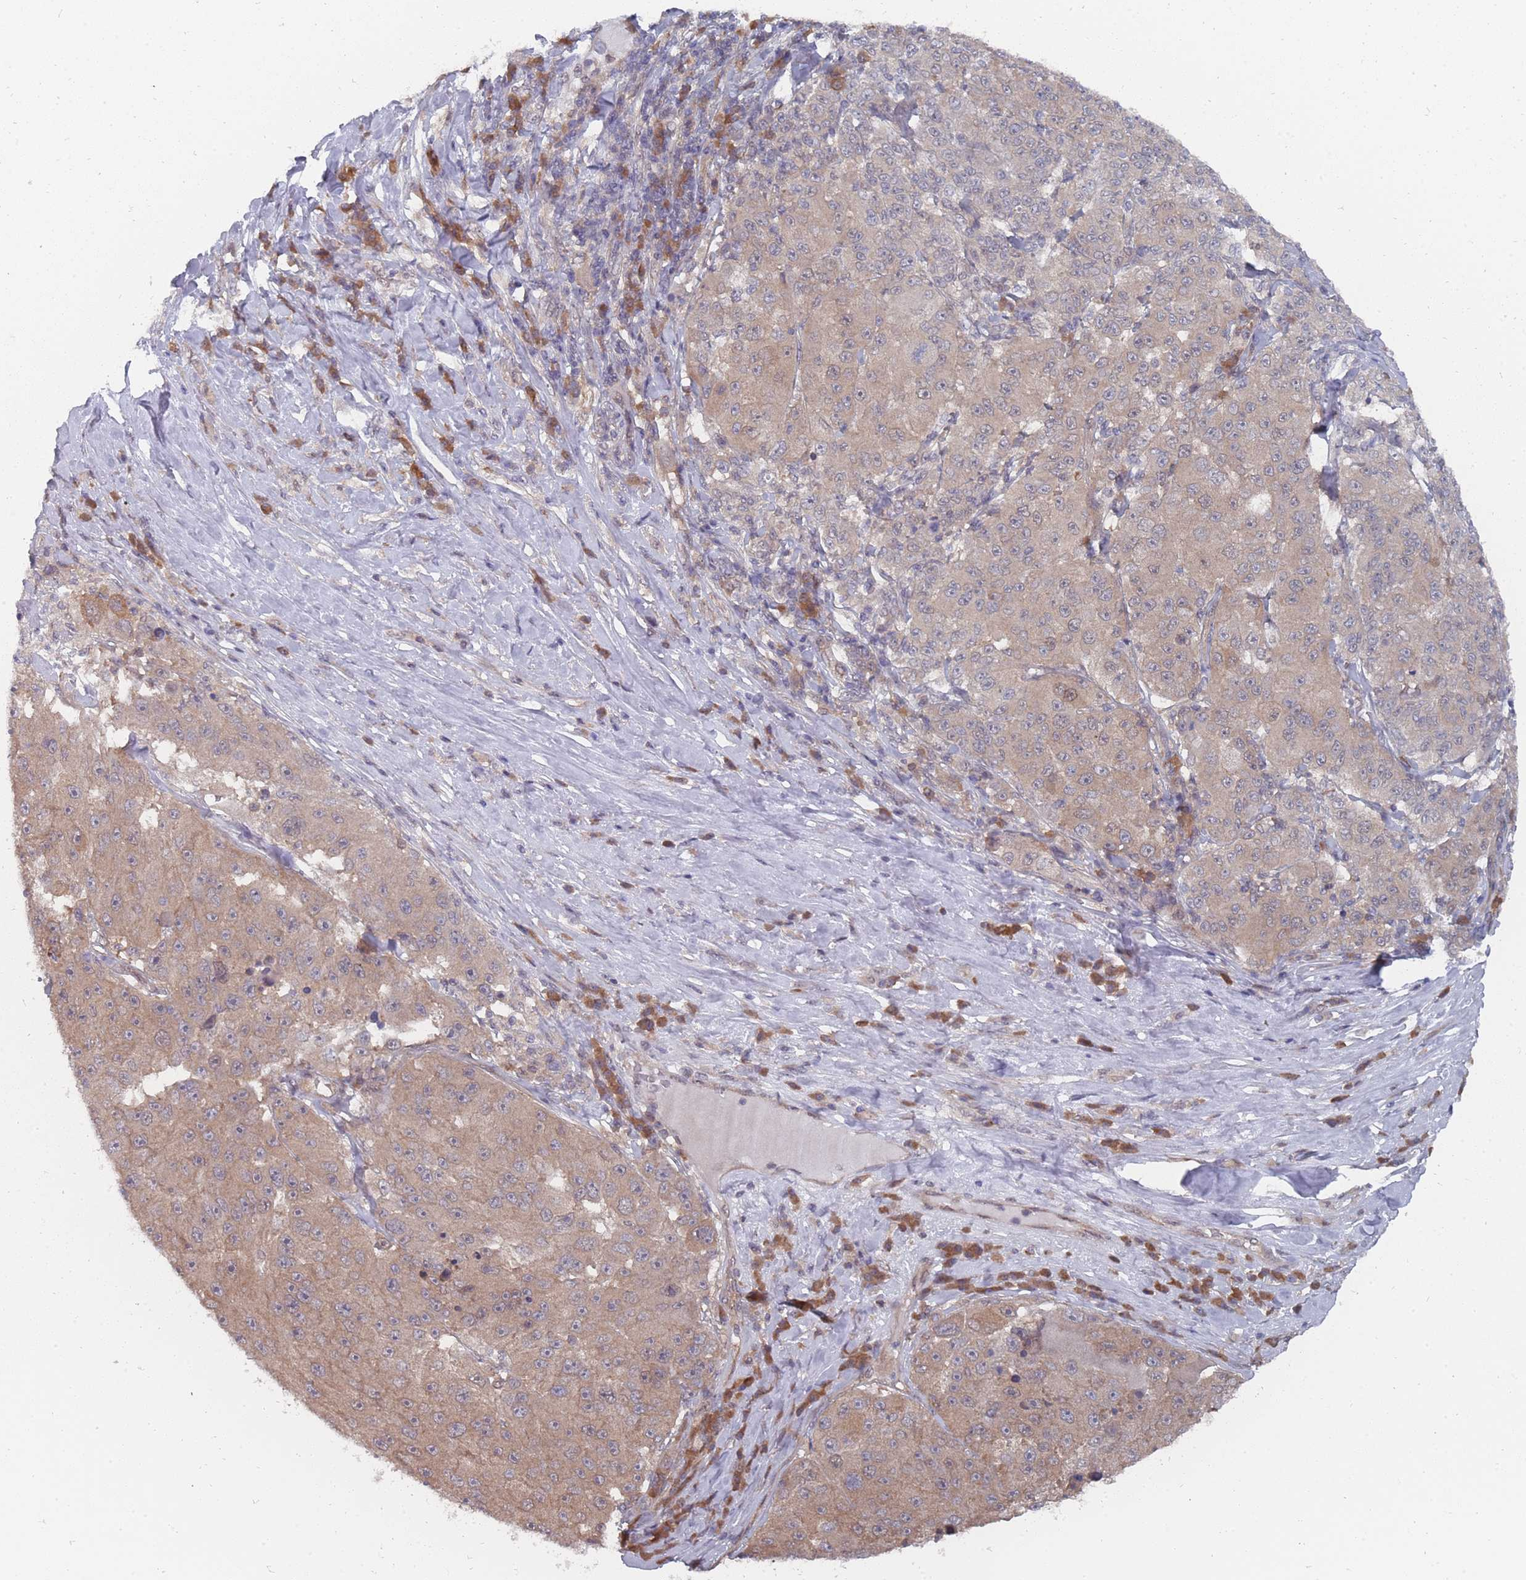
{"staining": {"intensity": "moderate", "quantity": "<25%", "location": "cytoplasmic/membranous"}, "tissue": "melanoma", "cell_type": "Tumor cells", "image_type": "cancer", "snomed": [{"axis": "morphology", "description": "Malignant melanoma, Metastatic site"}, {"axis": "topography", "description": "Lymph node"}], "caption": "Immunohistochemistry of human malignant melanoma (metastatic site) shows low levels of moderate cytoplasmic/membranous positivity in about <25% of tumor cells. The staining is performed using DAB (3,3'-diaminobenzidine) brown chromogen to label protein expression. The nuclei are counter-stained blue using hematoxylin.", "gene": "NKD1", "patient": {"sex": "male", "age": 62}}